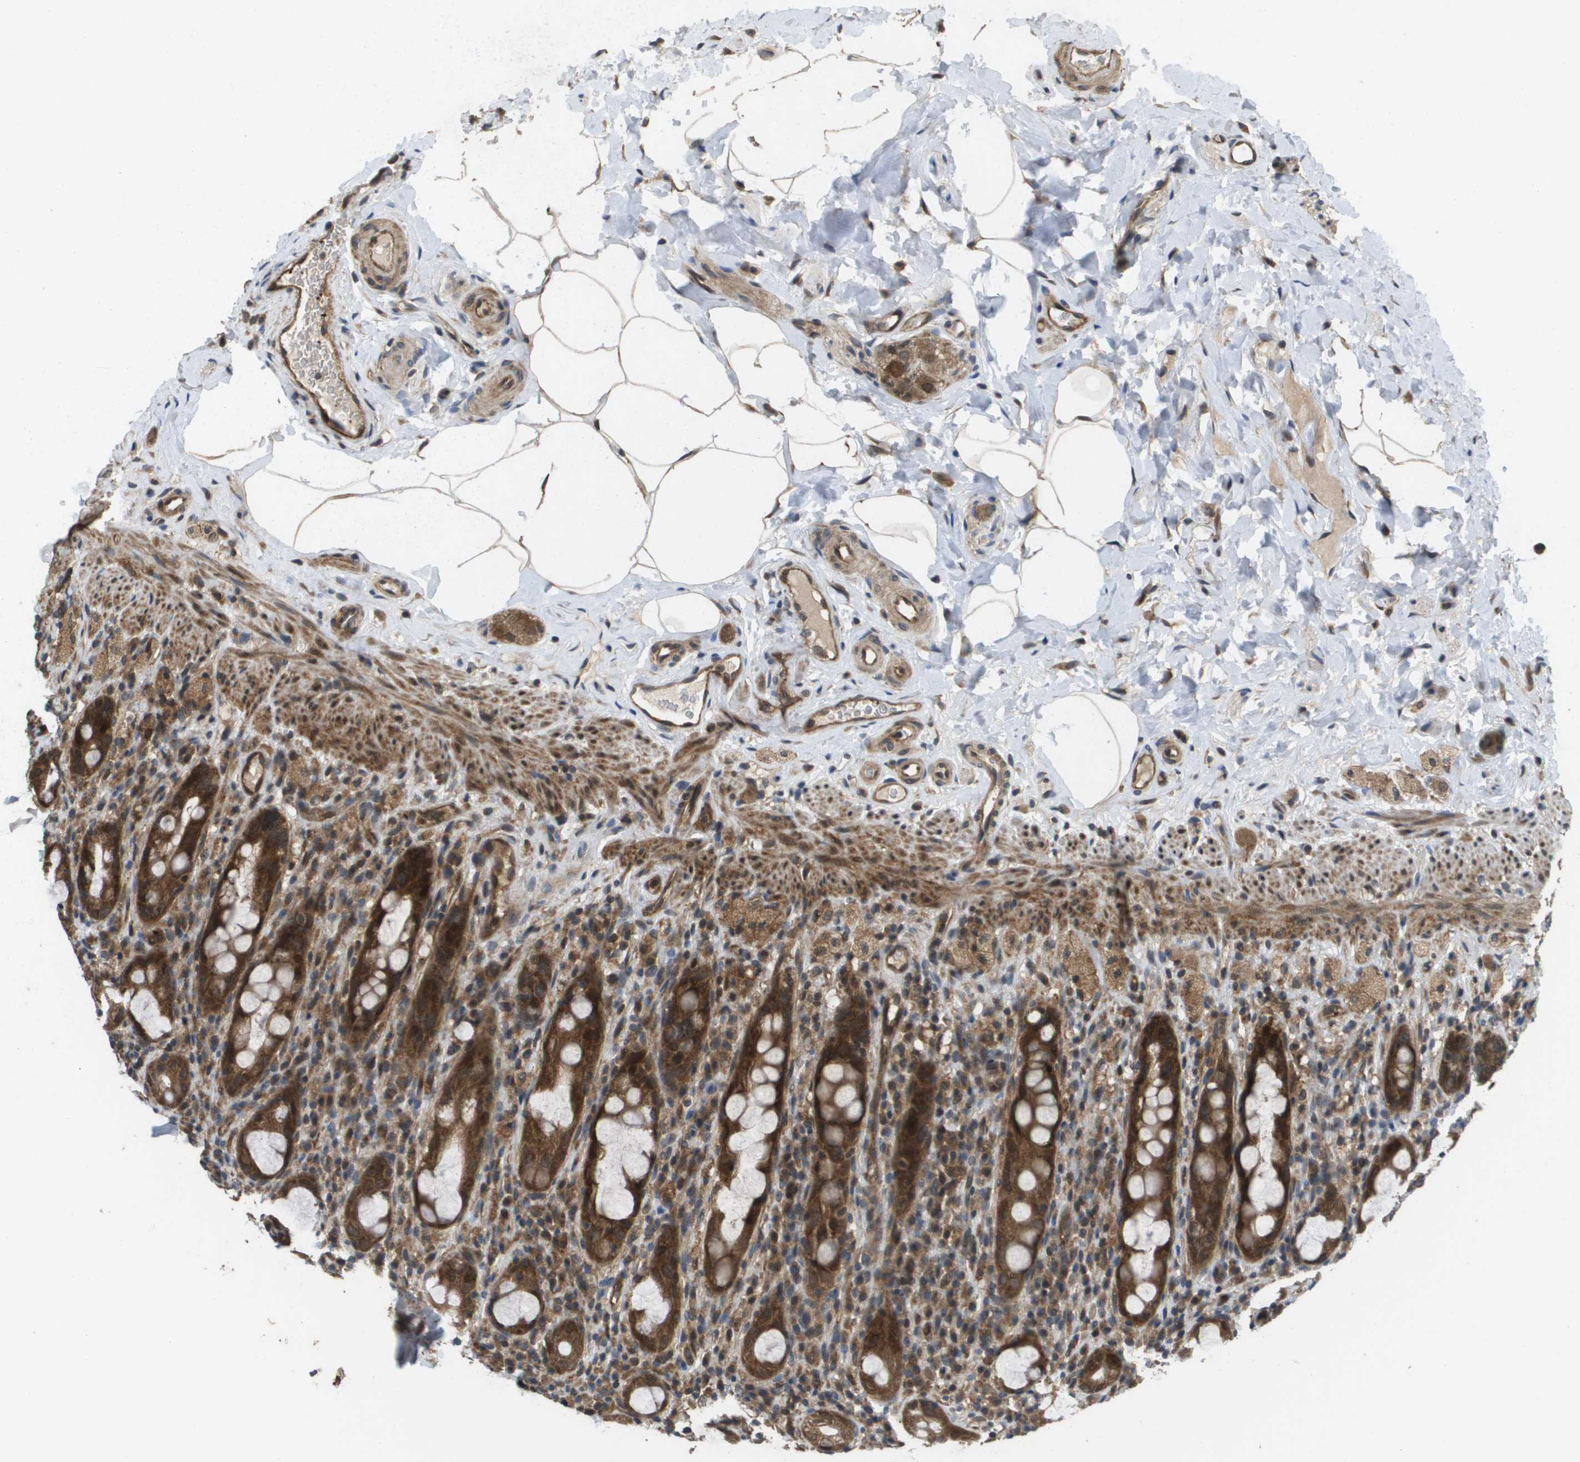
{"staining": {"intensity": "moderate", "quantity": ">75%", "location": "cytoplasmic/membranous"}, "tissue": "rectum", "cell_type": "Glandular cells", "image_type": "normal", "snomed": [{"axis": "morphology", "description": "Normal tissue, NOS"}, {"axis": "topography", "description": "Rectum"}], "caption": "IHC histopathology image of normal rectum: rectum stained using immunohistochemistry shows medium levels of moderate protein expression localized specifically in the cytoplasmic/membranous of glandular cells, appearing as a cytoplasmic/membranous brown color.", "gene": "RBM38", "patient": {"sex": "male", "age": 44}}